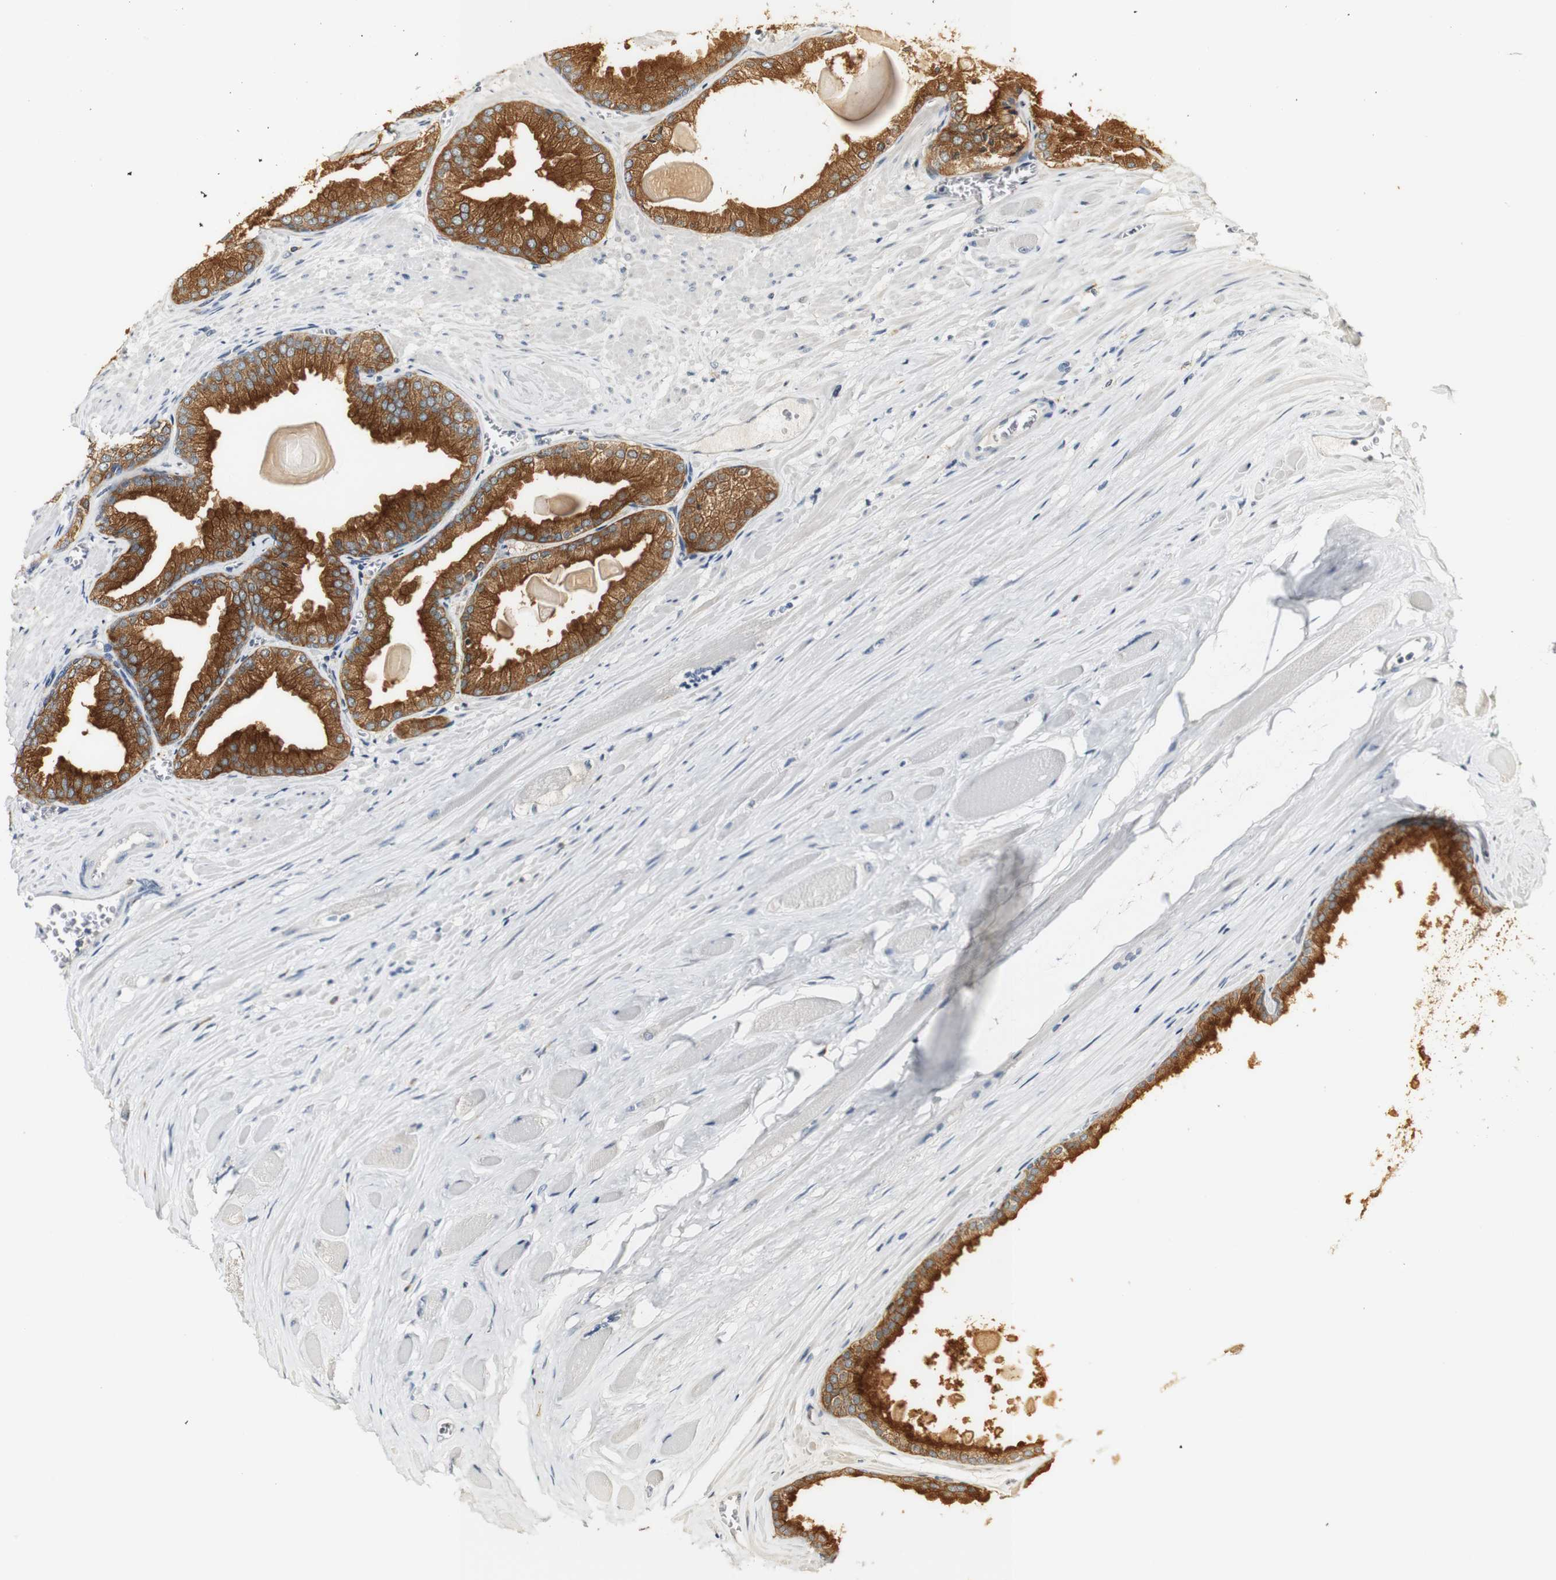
{"staining": {"intensity": "moderate", "quantity": ">75%", "location": "cytoplasmic/membranous"}, "tissue": "prostate cancer", "cell_type": "Tumor cells", "image_type": "cancer", "snomed": [{"axis": "morphology", "description": "Adenocarcinoma, Low grade"}, {"axis": "topography", "description": "Prostate"}], "caption": "This histopathology image displays low-grade adenocarcinoma (prostate) stained with immunohistochemistry to label a protein in brown. The cytoplasmic/membranous of tumor cells show moderate positivity for the protein. Nuclei are counter-stained blue.", "gene": "SYT7", "patient": {"sex": "male", "age": 59}}